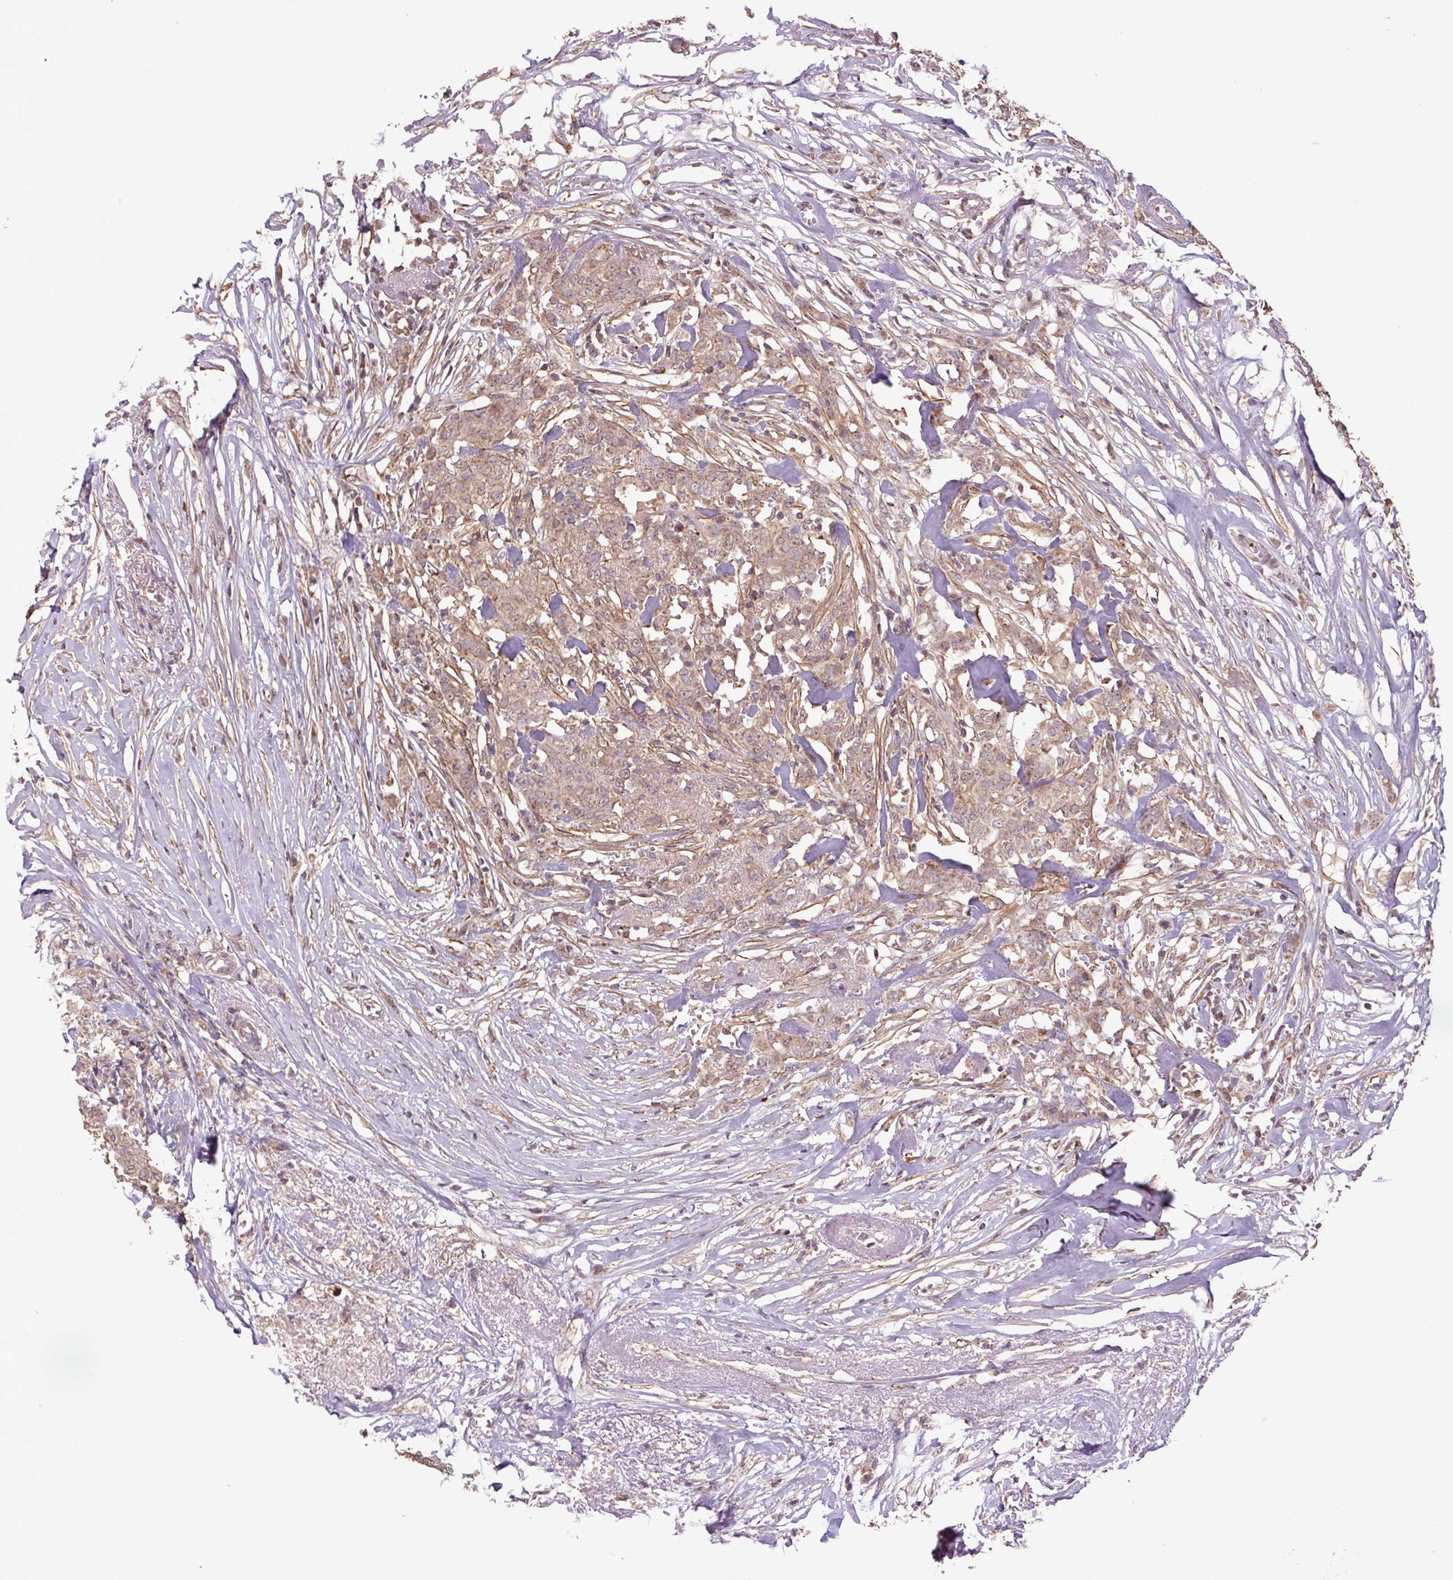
{"staining": {"intensity": "moderate", "quantity": ">75%", "location": "cytoplasmic/membranous"}, "tissue": "breast cancer", "cell_type": "Tumor cells", "image_type": "cancer", "snomed": [{"axis": "morphology", "description": "Lobular carcinoma"}, {"axis": "topography", "description": "Breast"}], "caption": "Brown immunohistochemical staining in breast cancer demonstrates moderate cytoplasmic/membranous expression in approximately >75% of tumor cells.", "gene": "TMEM160", "patient": {"sex": "female", "age": 91}}